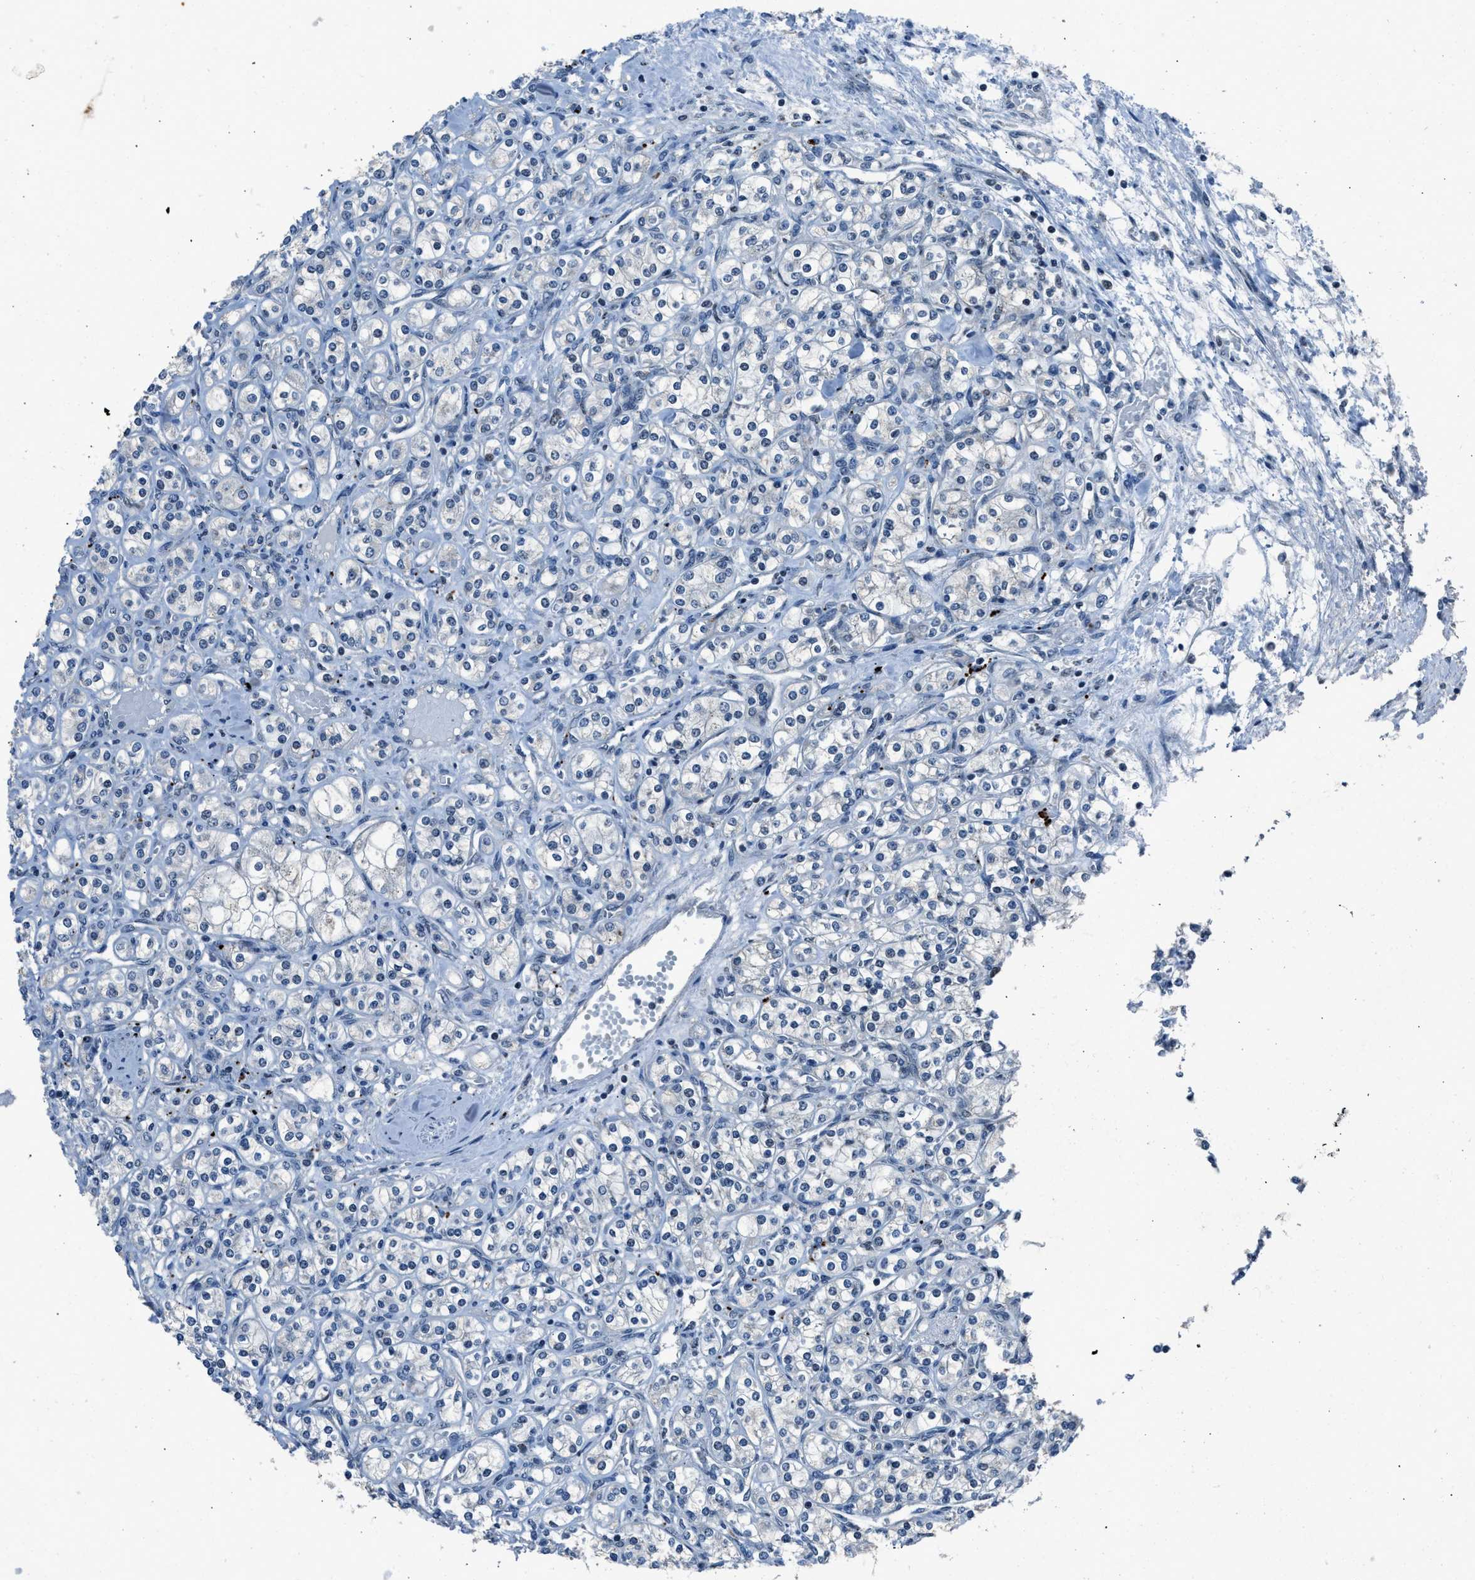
{"staining": {"intensity": "negative", "quantity": "none", "location": "none"}, "tissue": "renal cancer", "cell_type": "Tumor cells", "image_type": "cancer", "snomed": [{"axis": "morphology", "description": "Adenocarcinoma, NOS"}, {"axis": "topography", "description": "Kidney"}], "caption": "An immunohistochemistry (IHC) photomicrograph of renal cancer is shown. There is no staining in tumor cells of renal cancer.", "gene": "ADCY1", "patient": {"sex": "male", "age": 77}}